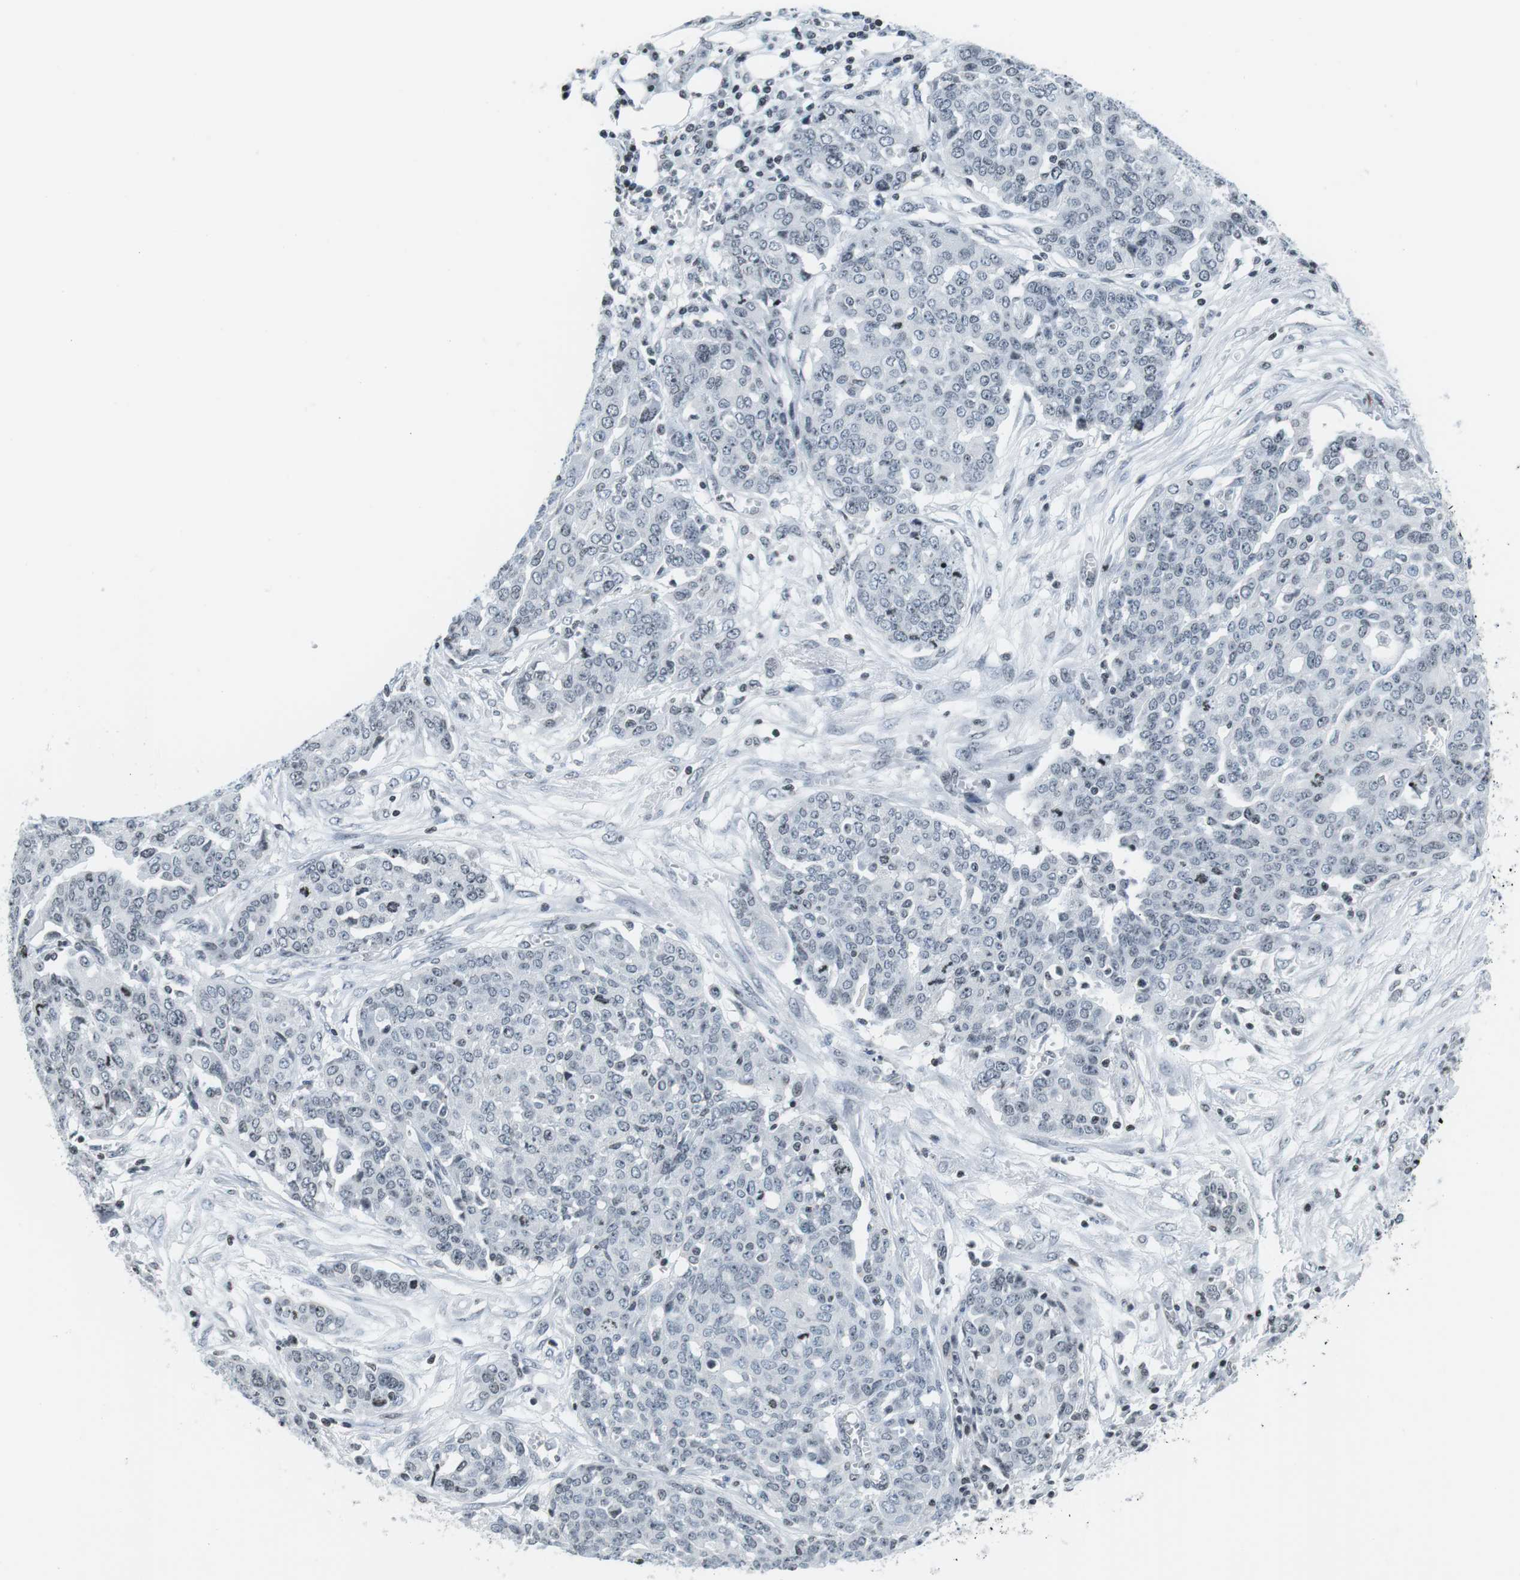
{"staining": {"intensity": "negative", "quantity": "none", "location": "none"}, "tissue": "ovarian cancer", "cell_type": "Tumor cells", "image_type": "cancer", "snomed": [{"axis": "morphology", "description": "Cystadenocarcinoma, serous, NOS"}, {"axis": "topography", "description": "Soft tissue"}, {"axis": "topography", "description": "Ovary"}], "caption": "IHC image of human ovarian cancer (serous cystadenocarcinoma) stained for a protein (brown), which reveals no expression in tumor cells.", "gene": "E2F2", "patient": {"sex": "female", "age": 57}}